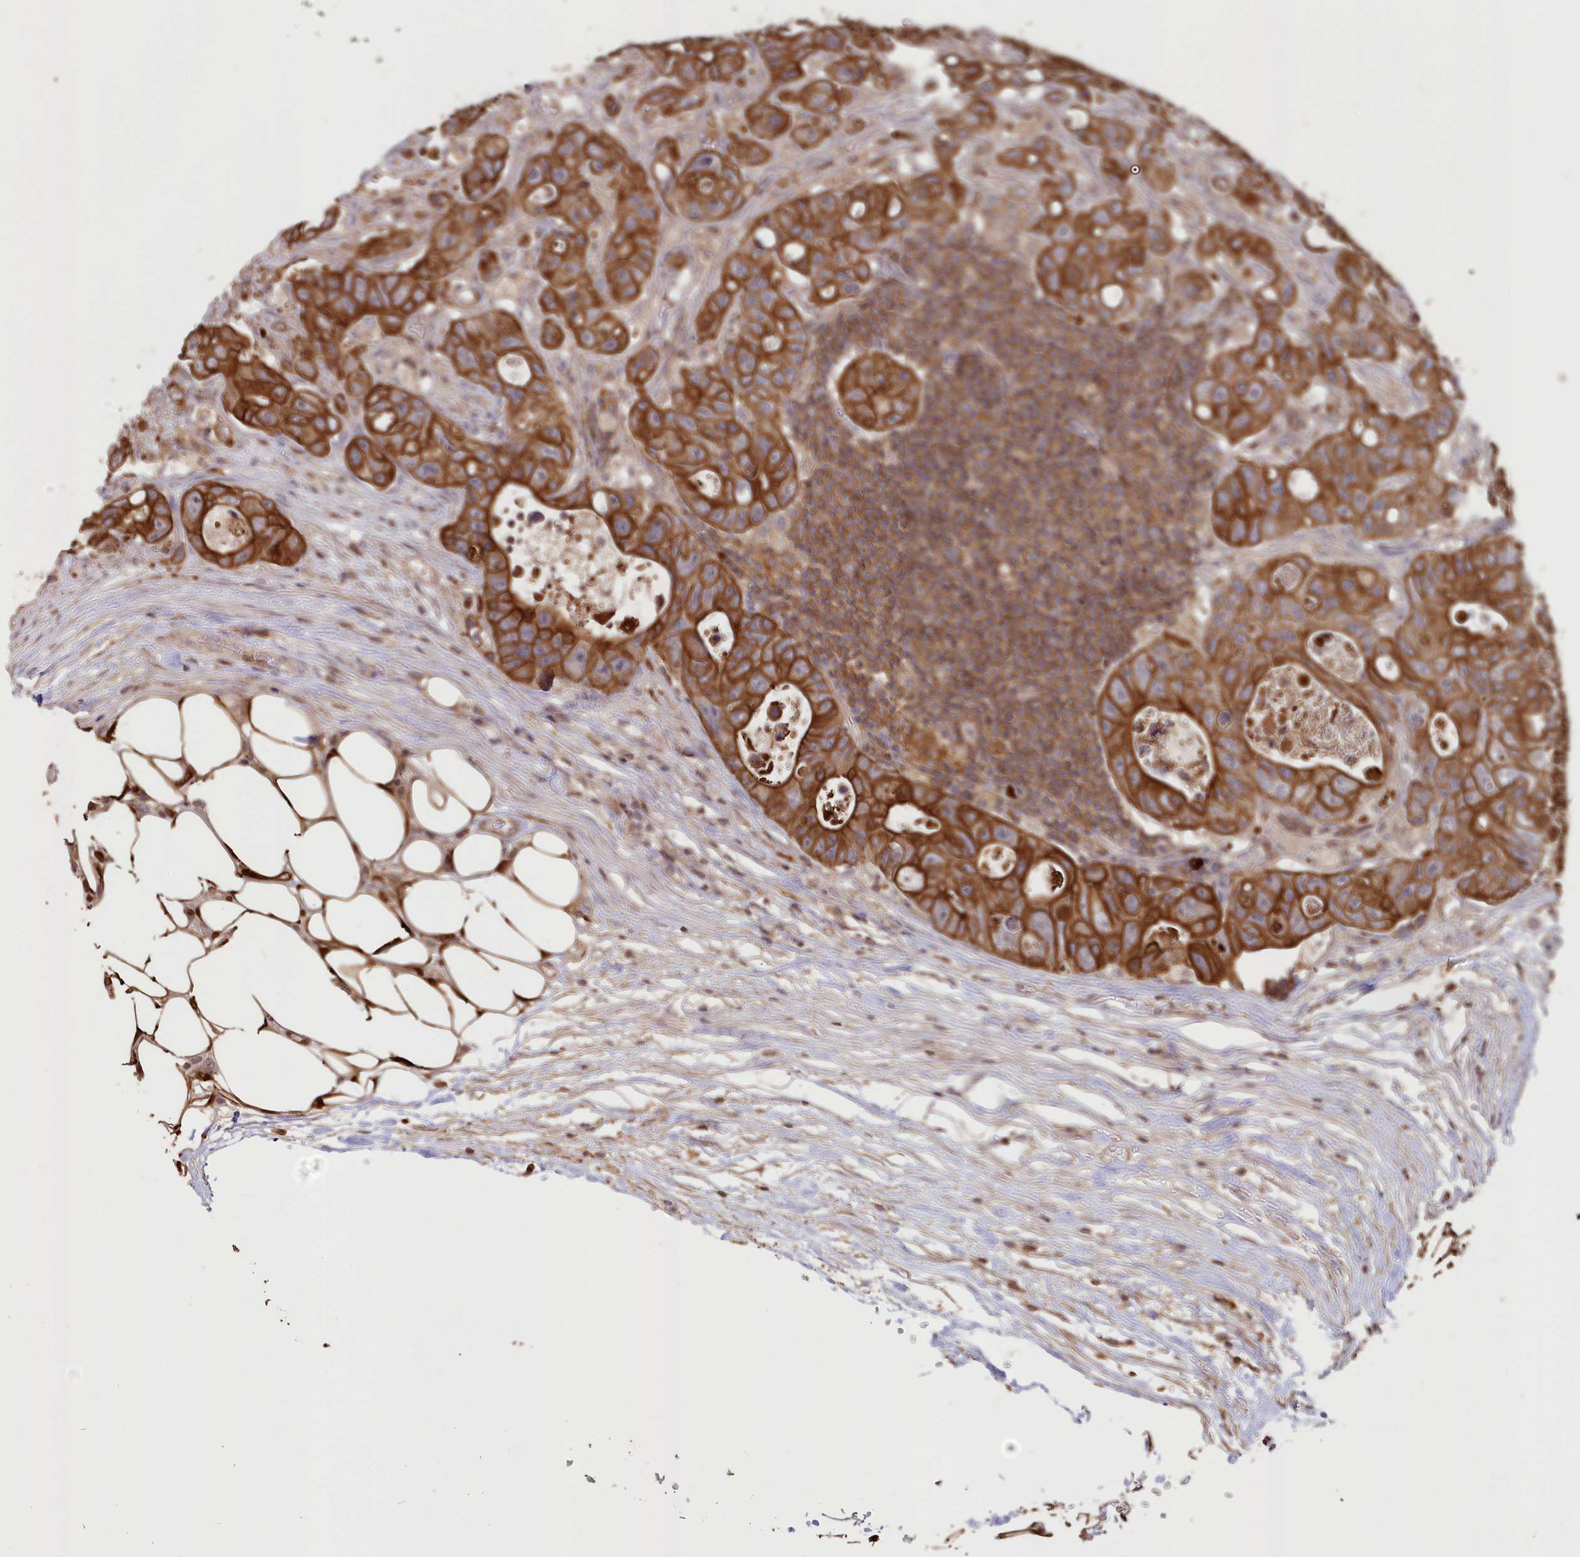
{"staining": {"intensity": "strong", "quantity": ">75%", "location": "cytoplasmic/membranous"}, "tissue": "colorectal cancer", "cell_type": "Tumor cells", "image_type": "cancer", "snomed": [{"axis": "morphology", "description": "Adenocarcinoma, NOS"}, {"axis": "topography", "description": "Colon"}], "caption": "Immunohistochemical staining of human colorectal cancer (adenocarcinoma) reveals strong cytoplasmic/membranous protein staining in about >75% of tumor cells. The protein is shown in brown color, while the nuclei are stained blue.", "gene": "SNED1", "patient": {"sex": "female", "age": 46}}